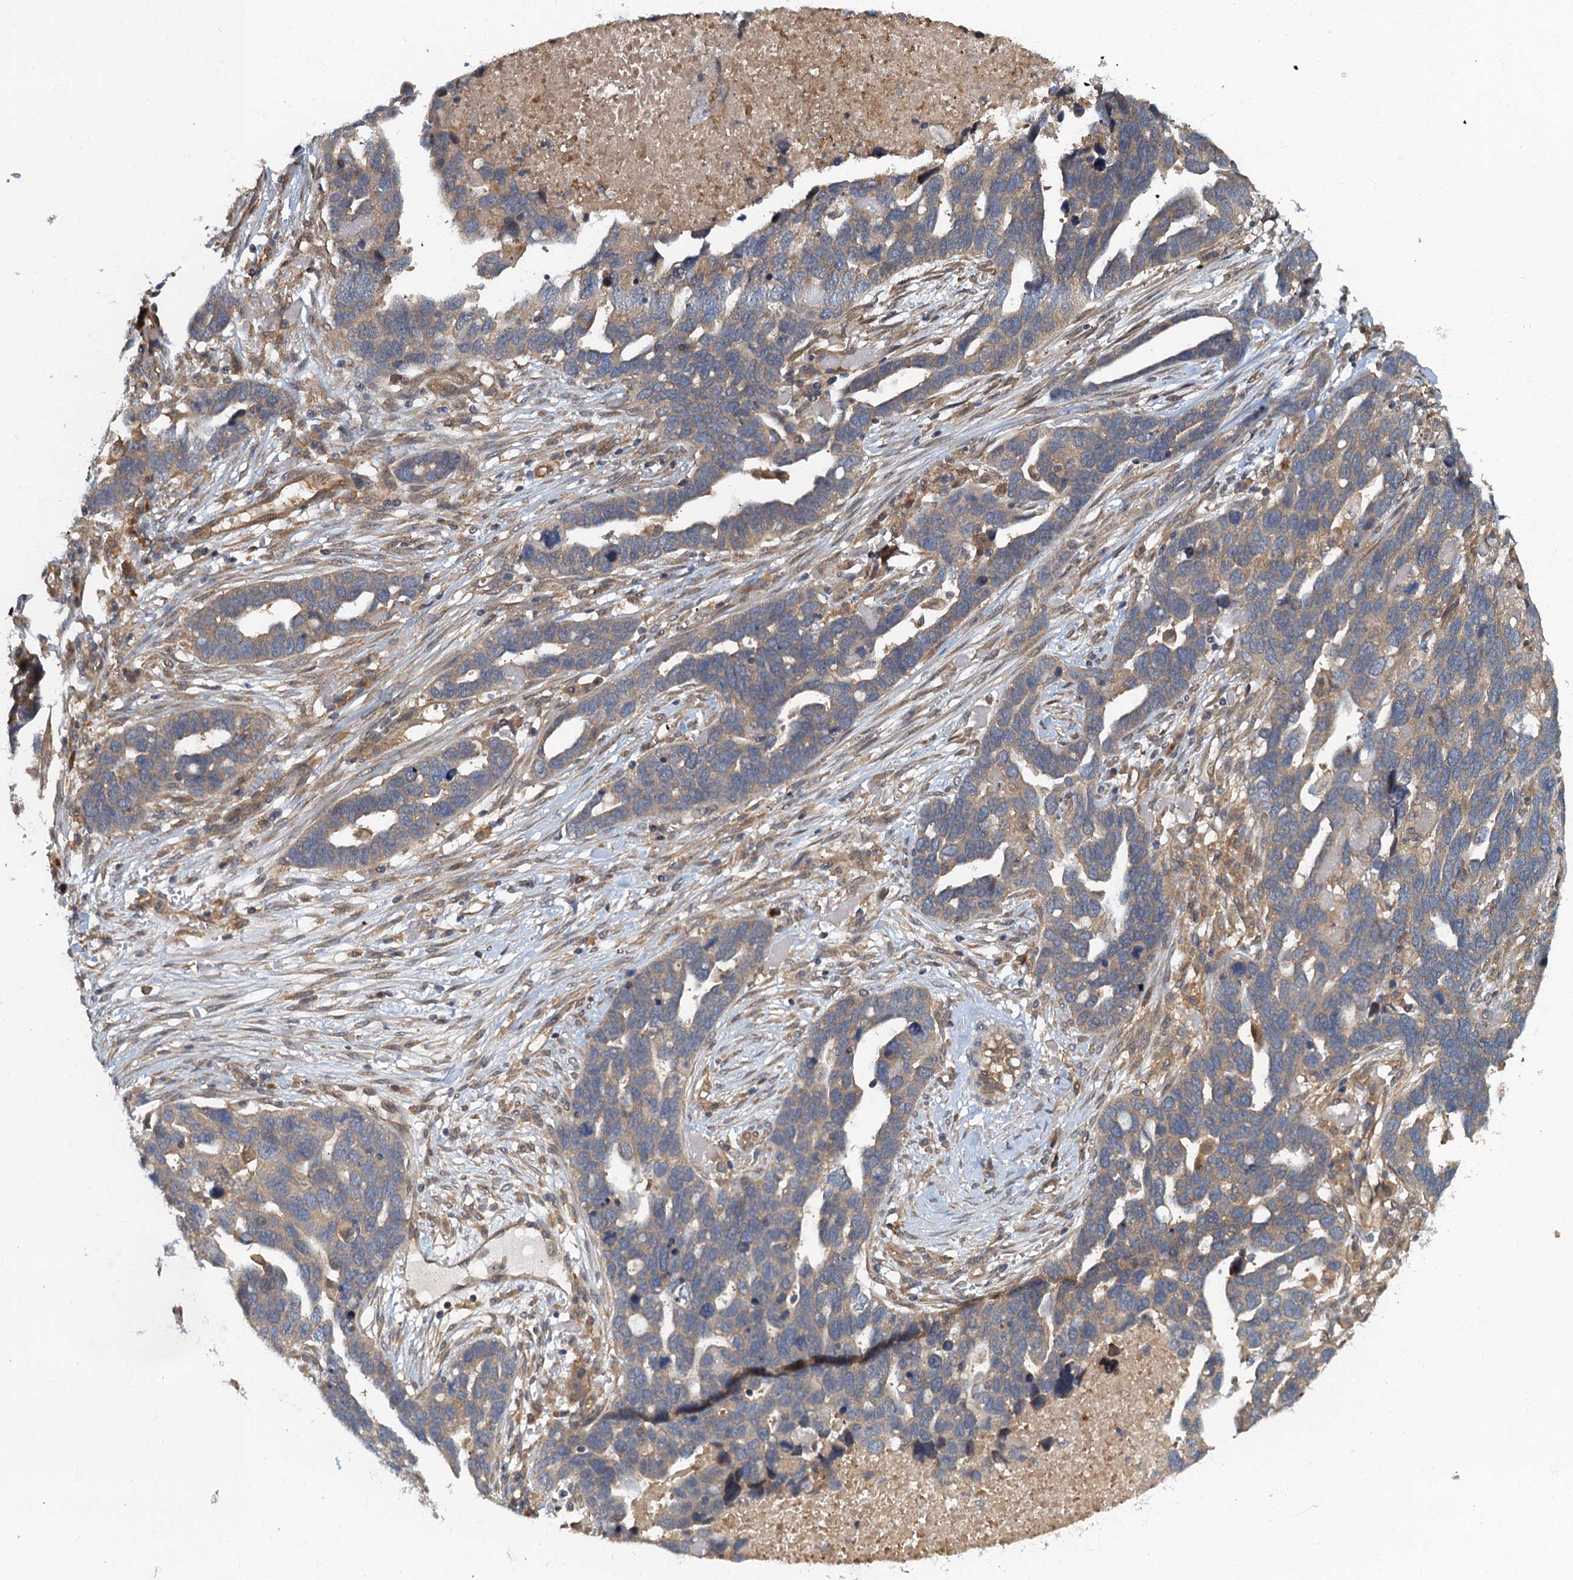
{"staining": {"intensity": "weak", "quantity": ">75%", "location": "cytoplasmic/membranous"}, "tissue": "ovarian cancer", "cell_type": "Tumor cells", "image_type": "cancer", "snomed": [{"axis": "morphology", "description": "Cystadenocarcinoma, serous, NOS"}, {"axis": "topography", "description": "Ovary"}], "caption": "IHC micrograph of neoplastic tissue: ovarian cancer stained using immunohistochemistry demonstrates low levels of weak protein expression localized specifically in the cytoplasmic/membranous of tumor cells, appearing as a cytoplasmic/membranous brown color.", "gene": "TBCK", "patient": {"sex": "female", "age": 54}}